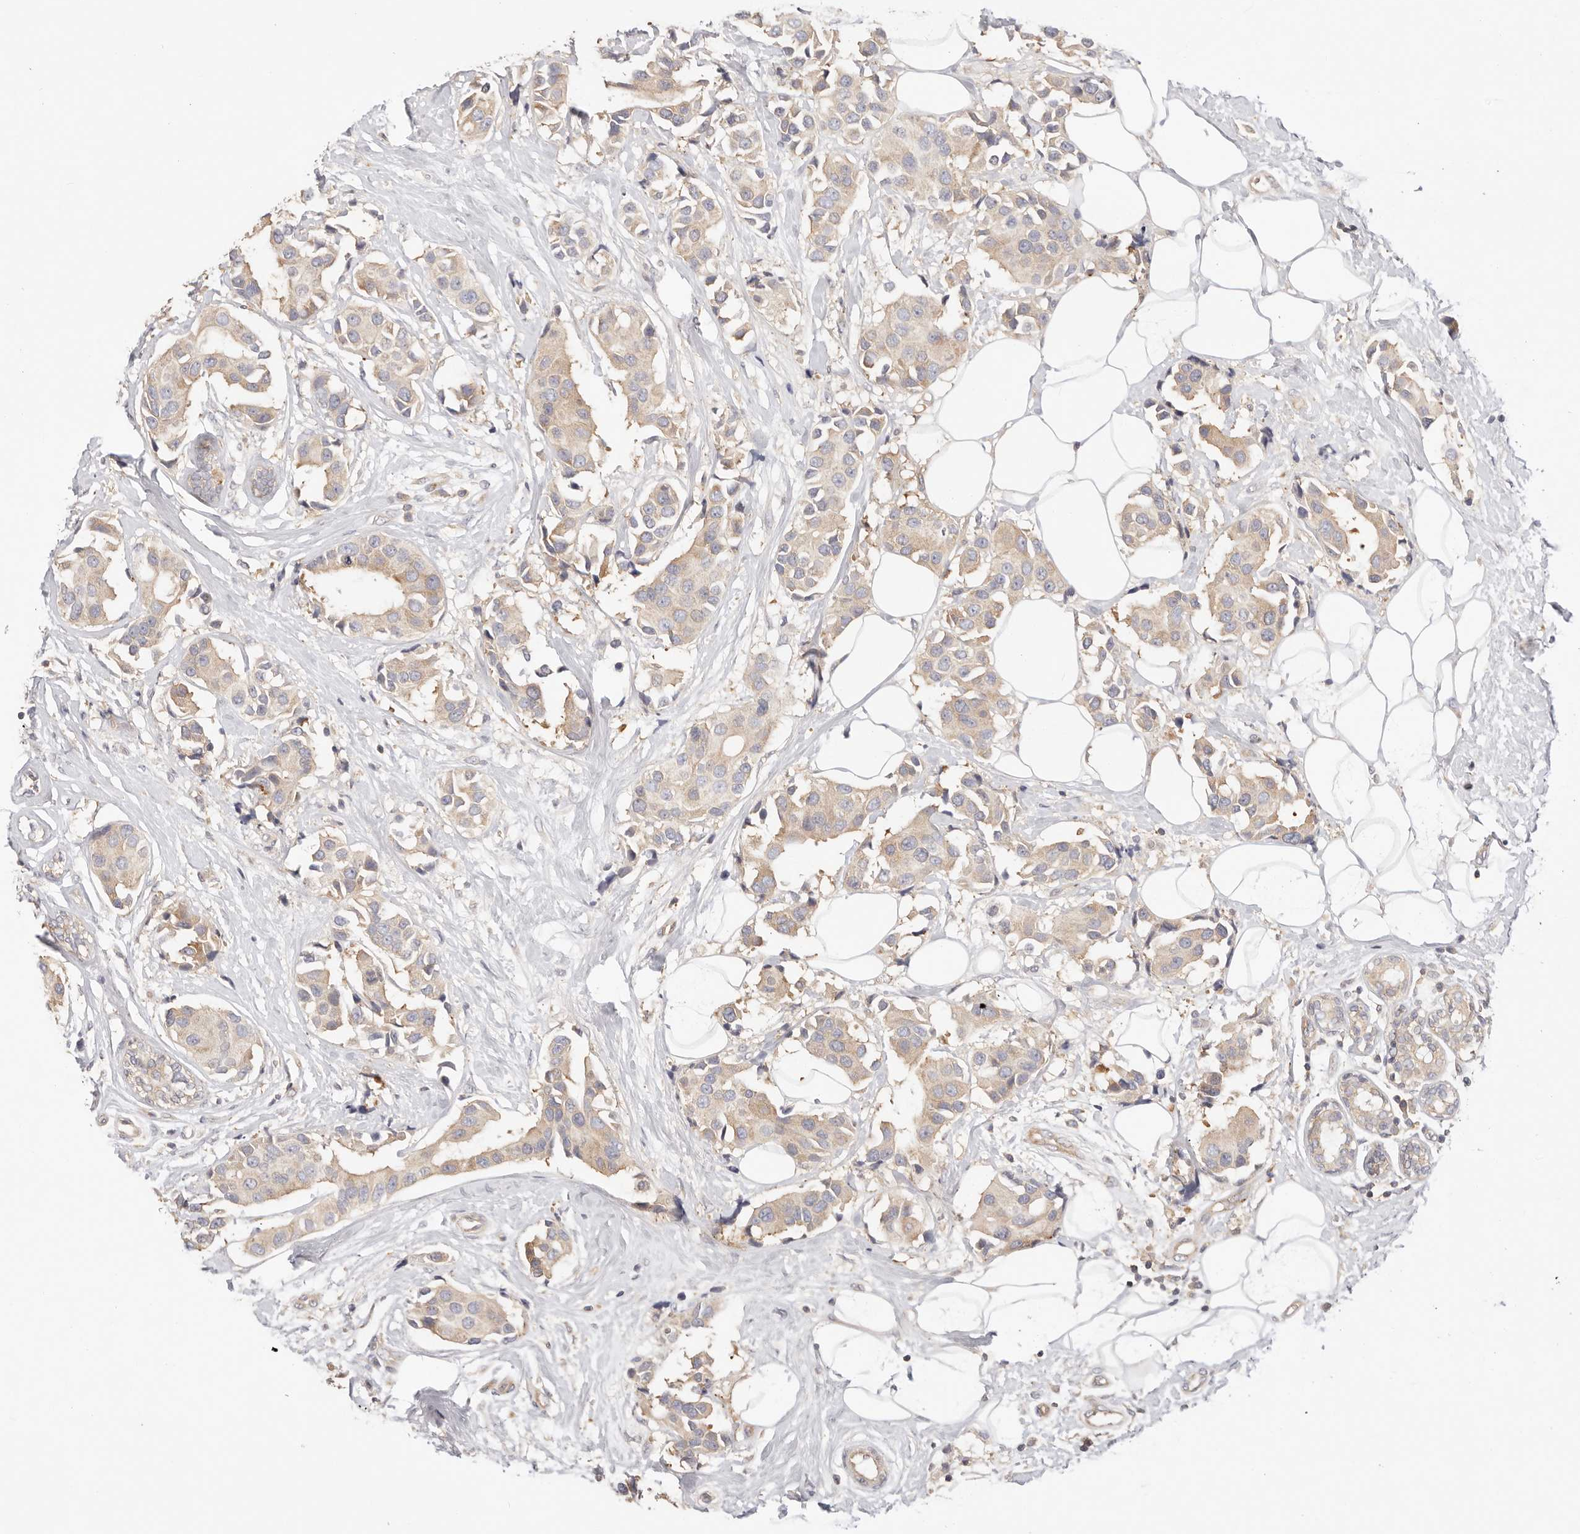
{"staining": {"intensity": "weak", "quantity": ">75%", "location": "cytoplasmic/membranous"}, "tissue": "breast cancer", "cell_type": "Tumor cells", "image_type": "cancer", "snomed": [{"axis": "morphology", "description": "Normal tissue, NOS"}, {"axis": "morphology", "description": "Duct carcinoma"}, {"axis": "topography", "description": "Breast"}], "caption": "Invasive ductal carcinoma (breast) stained for a protein shows weak cytoplasmic/membranous positivity in tumor cells. The staining was performed using DAB, with brown indicating positive protein expression. Nuclei are stained blue with hematoxylin.", "gene": "KCMF1", "patient": {"sex": "female", "age": 39}}